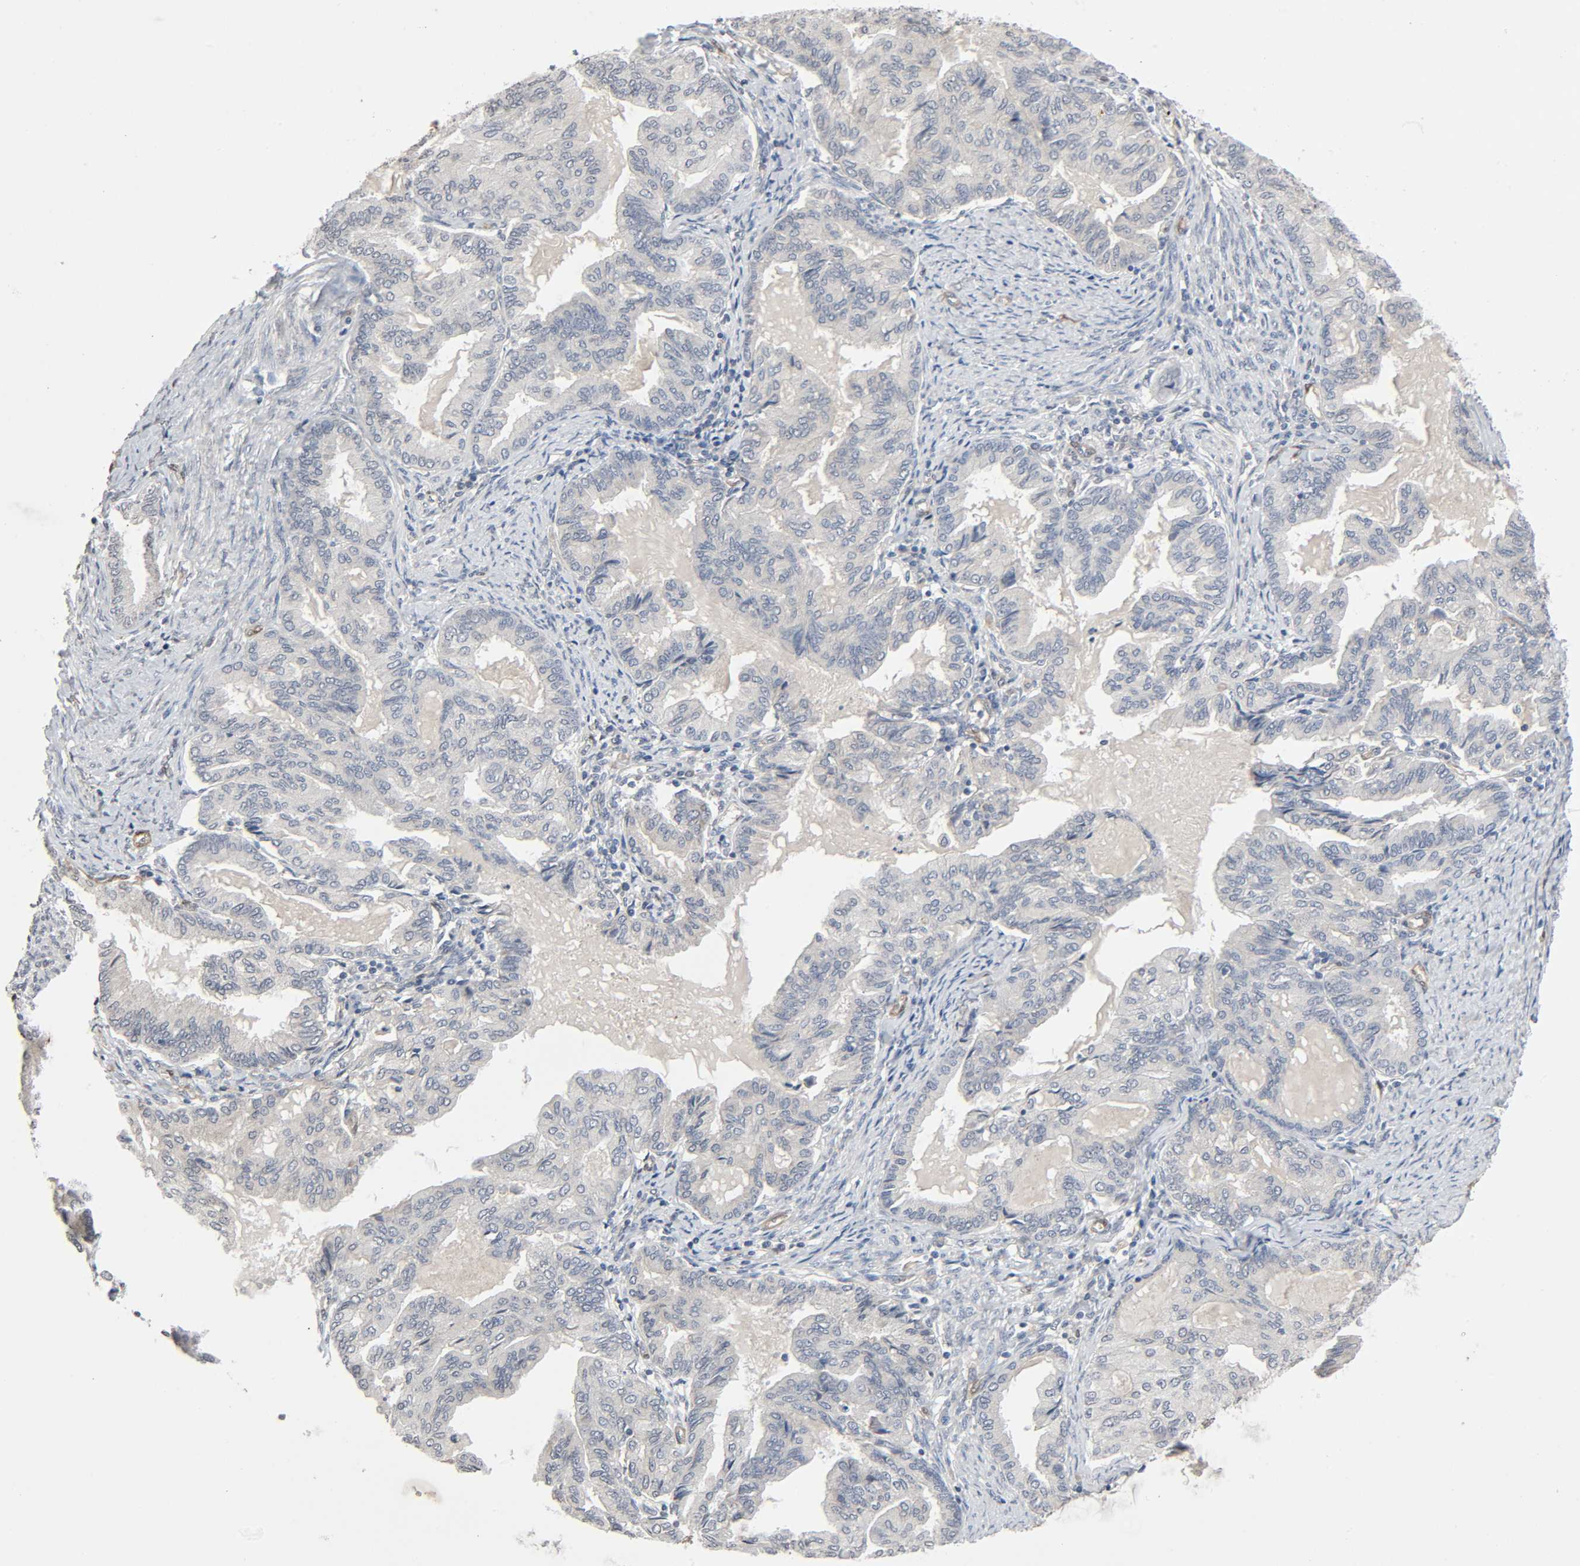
{"staining": {"intensity": "weak", "quantity": "25%-75%", "location": "cytoplasmic/membranous"}, "tissue": "endometrial cancer", "cell_type": "Tumor cells", "image_type": "cancer", "snomed": [{"axis": "morphology", "description": "Adenocarcinoma, NOS"}, {"axis": "topography", "description": "Endometrium"}], "caption": "DAB immunohistochemical staining of human adenocarcinoma (endometrial) displays weak cytoplasmic/membranous protein expression in about 25%-75% of tumor cells.", "gene": "PTK2", "patient": {"sex": "female", "age": 86}}